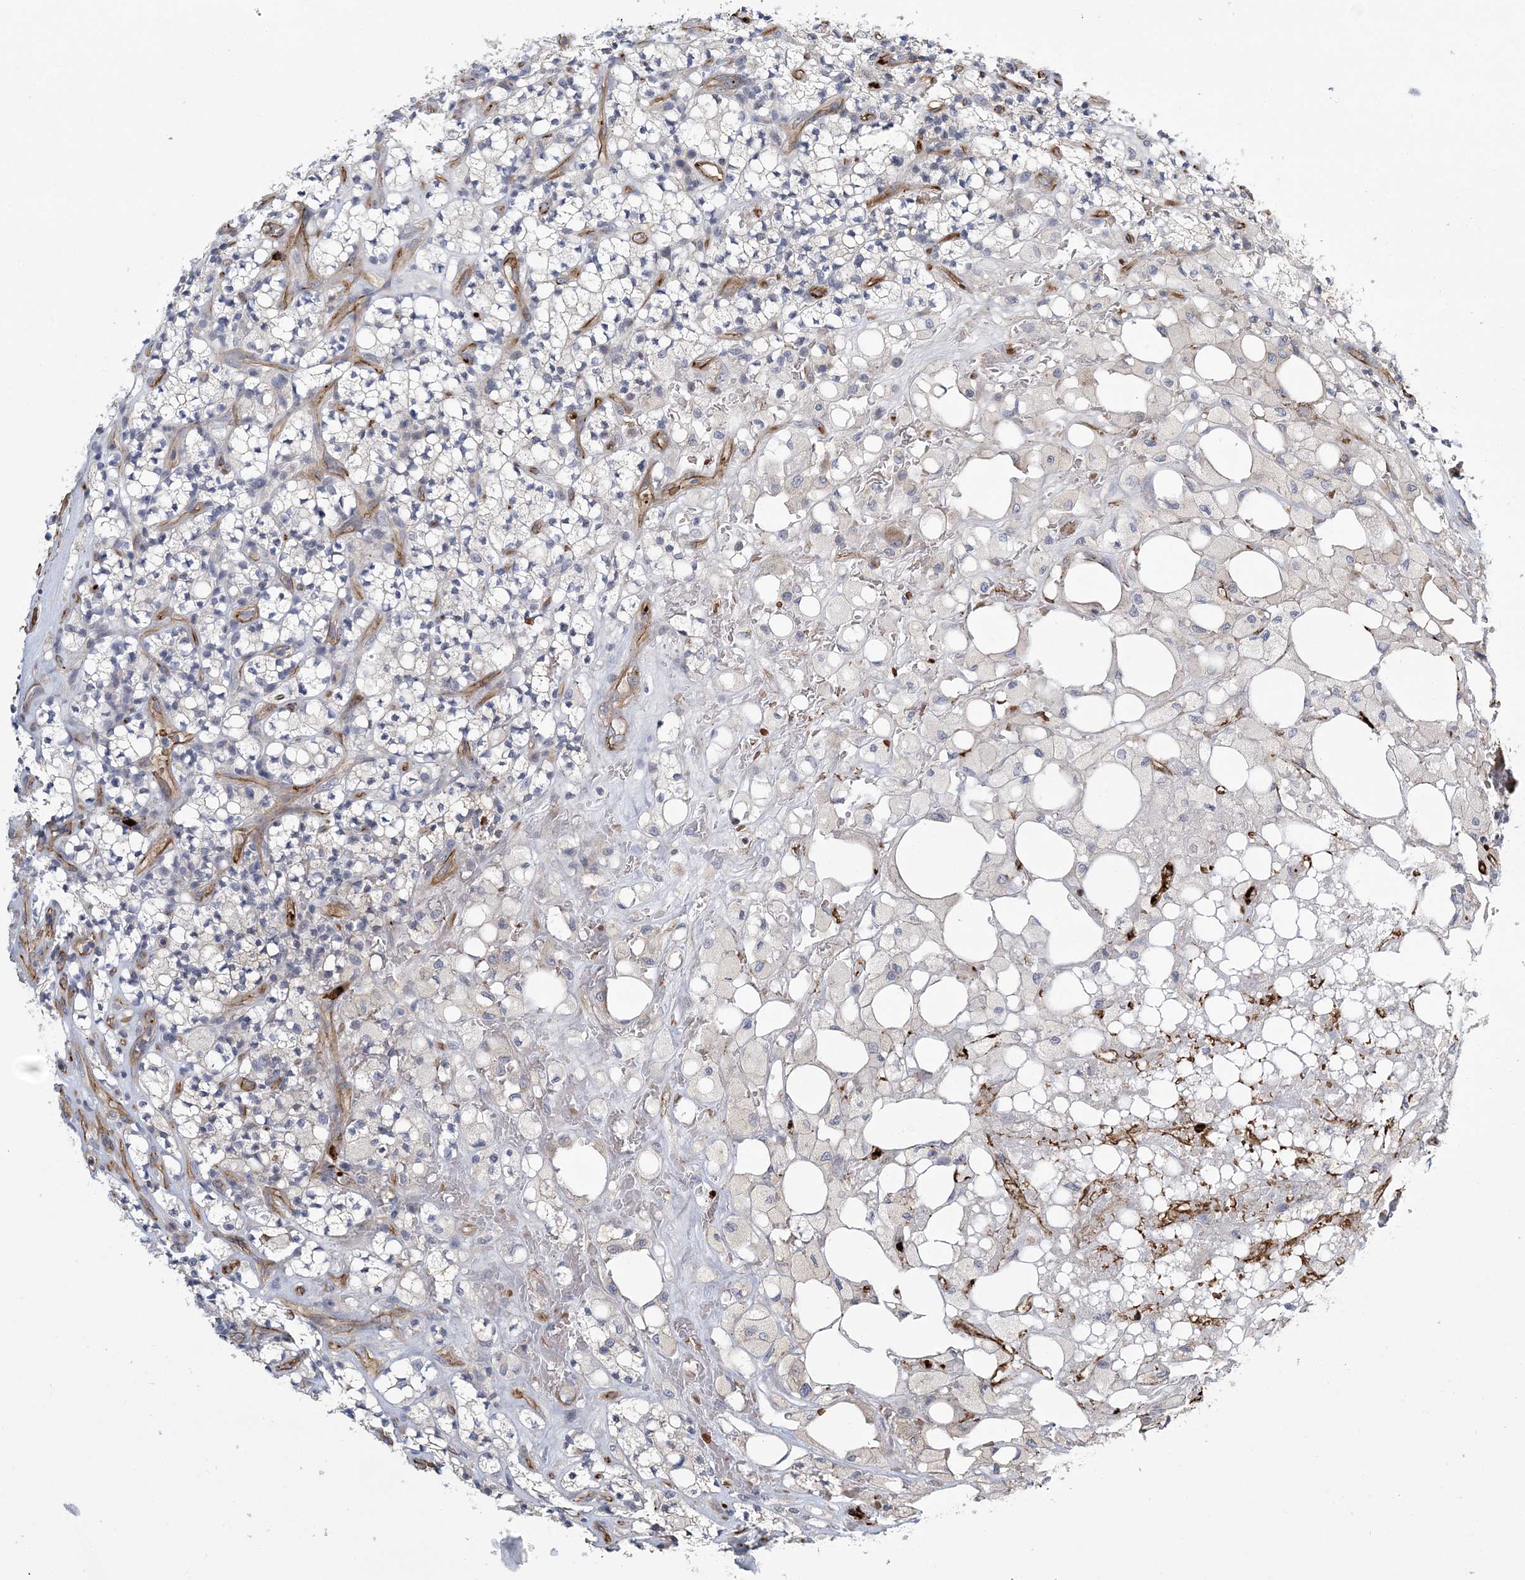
{"staining": {"intensity": "negative", "quantity": "none", "location": "none"}, "tissue": "renal cancer", "cell_type": "Tumor cells", "image_type": "cancer", "snomed": [{"axis": "morphology", "description": "Adenocarcinoma, NOS"}, {"axis": "topography", "description": "Kidney"}], "caption": "Tumor cells show no significant expression in renal cancer (adenocarcinoma).", "gene": "CALN1", "patient": {"sex": "male", "age": 77}}